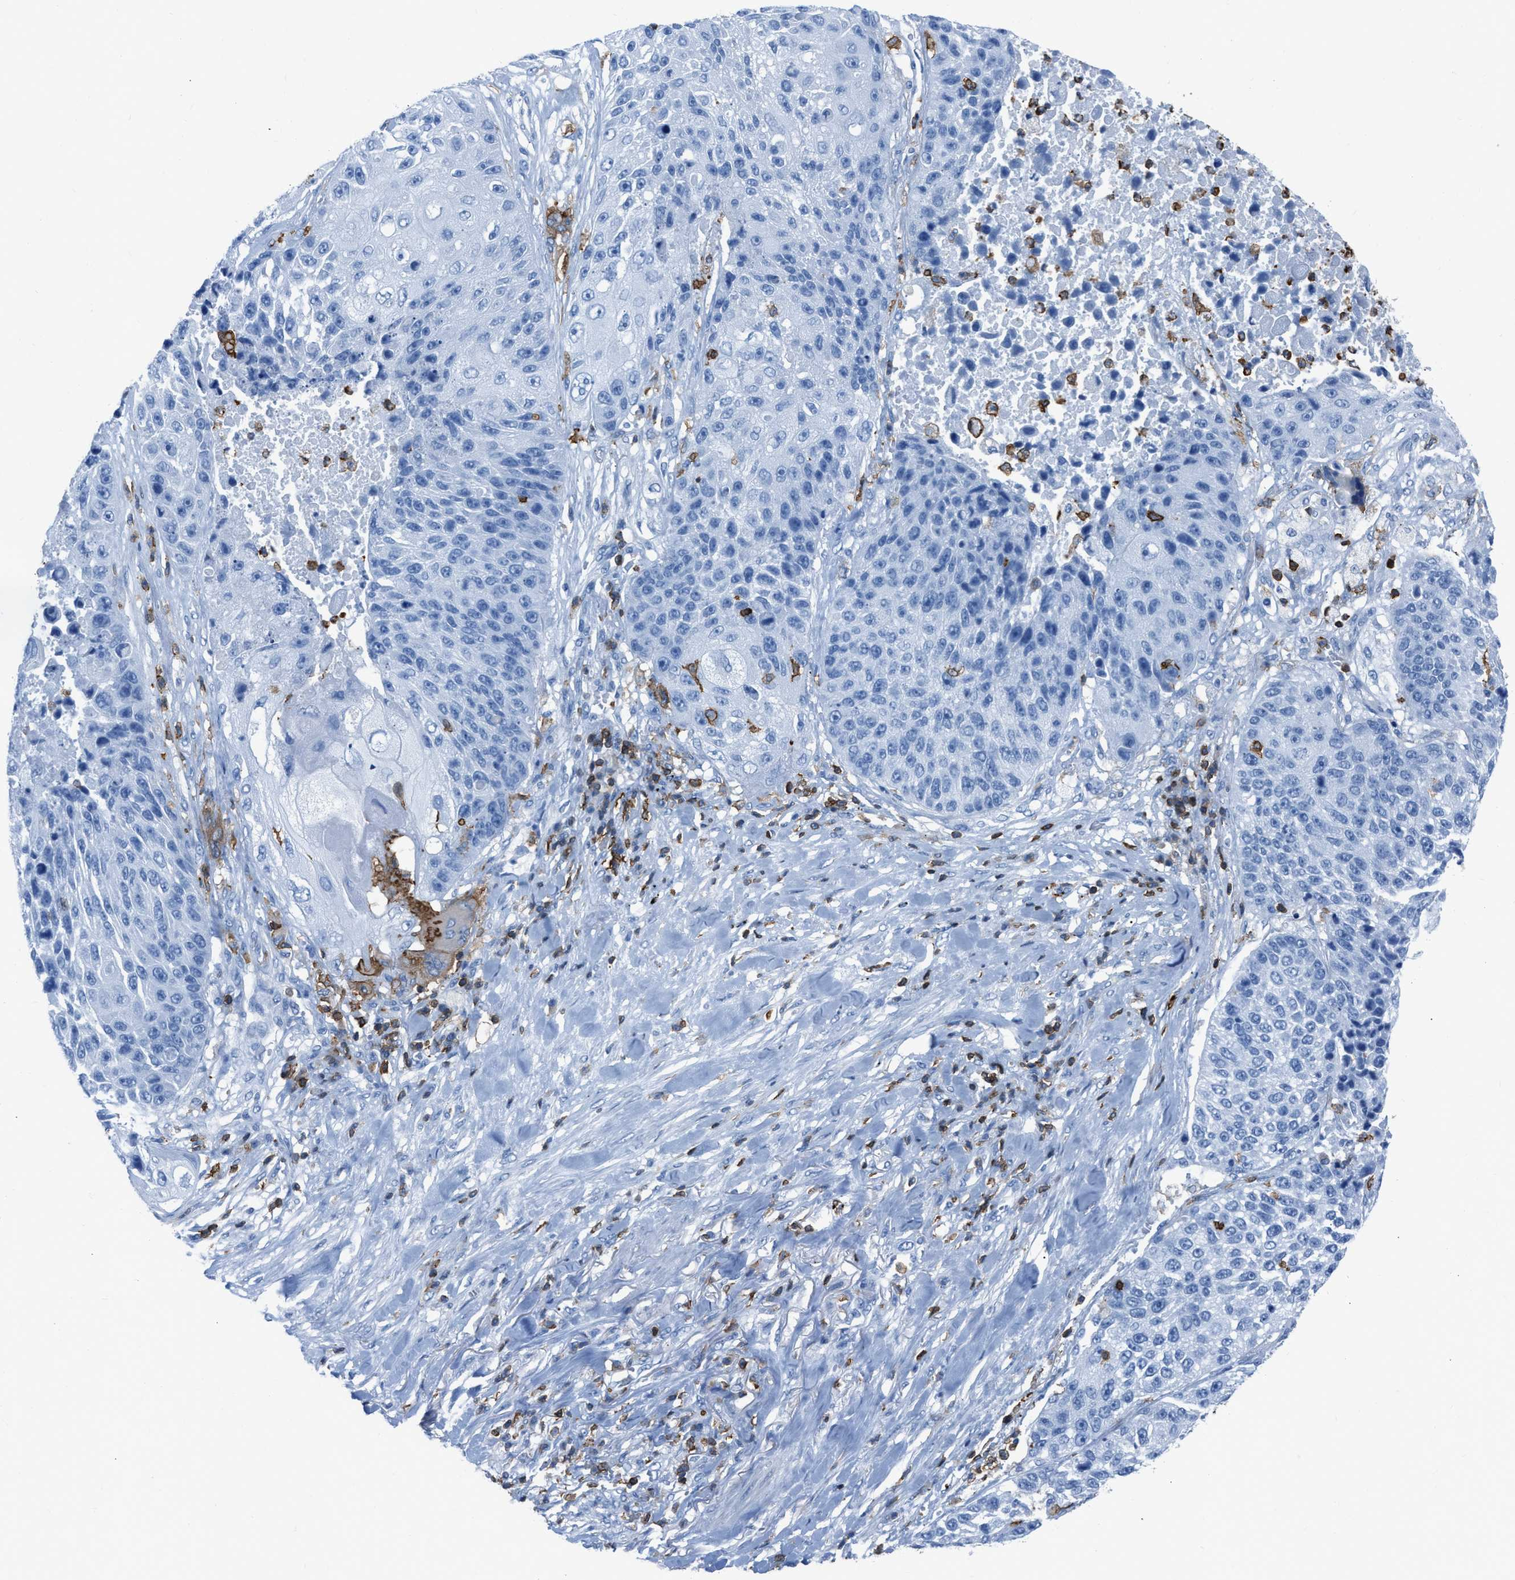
{"staining": {"intensity": "negative", "quantity": "none", "location": "none"}, "tissue": "lung cancer", "cell_type": "Tumor cells", "image_type": "cancer", "snomed": [{"axis": "morphology", "description": "Squamous cell carcinoma, NOS"}, {"axis": "topography", "description": "Lung"}], "caption": "High power microscopy micrograph of an immunohistochemistry photomicrograph of lung cancer (squamous cell carcinoma), revealing no significant positivity in tumor cells. The staining is performed using DAB brown chromogen with nuclei counter-stained in using hematoxylin.", "gene": "LSP1", "patient": {"sex": "male", "age": 61}}